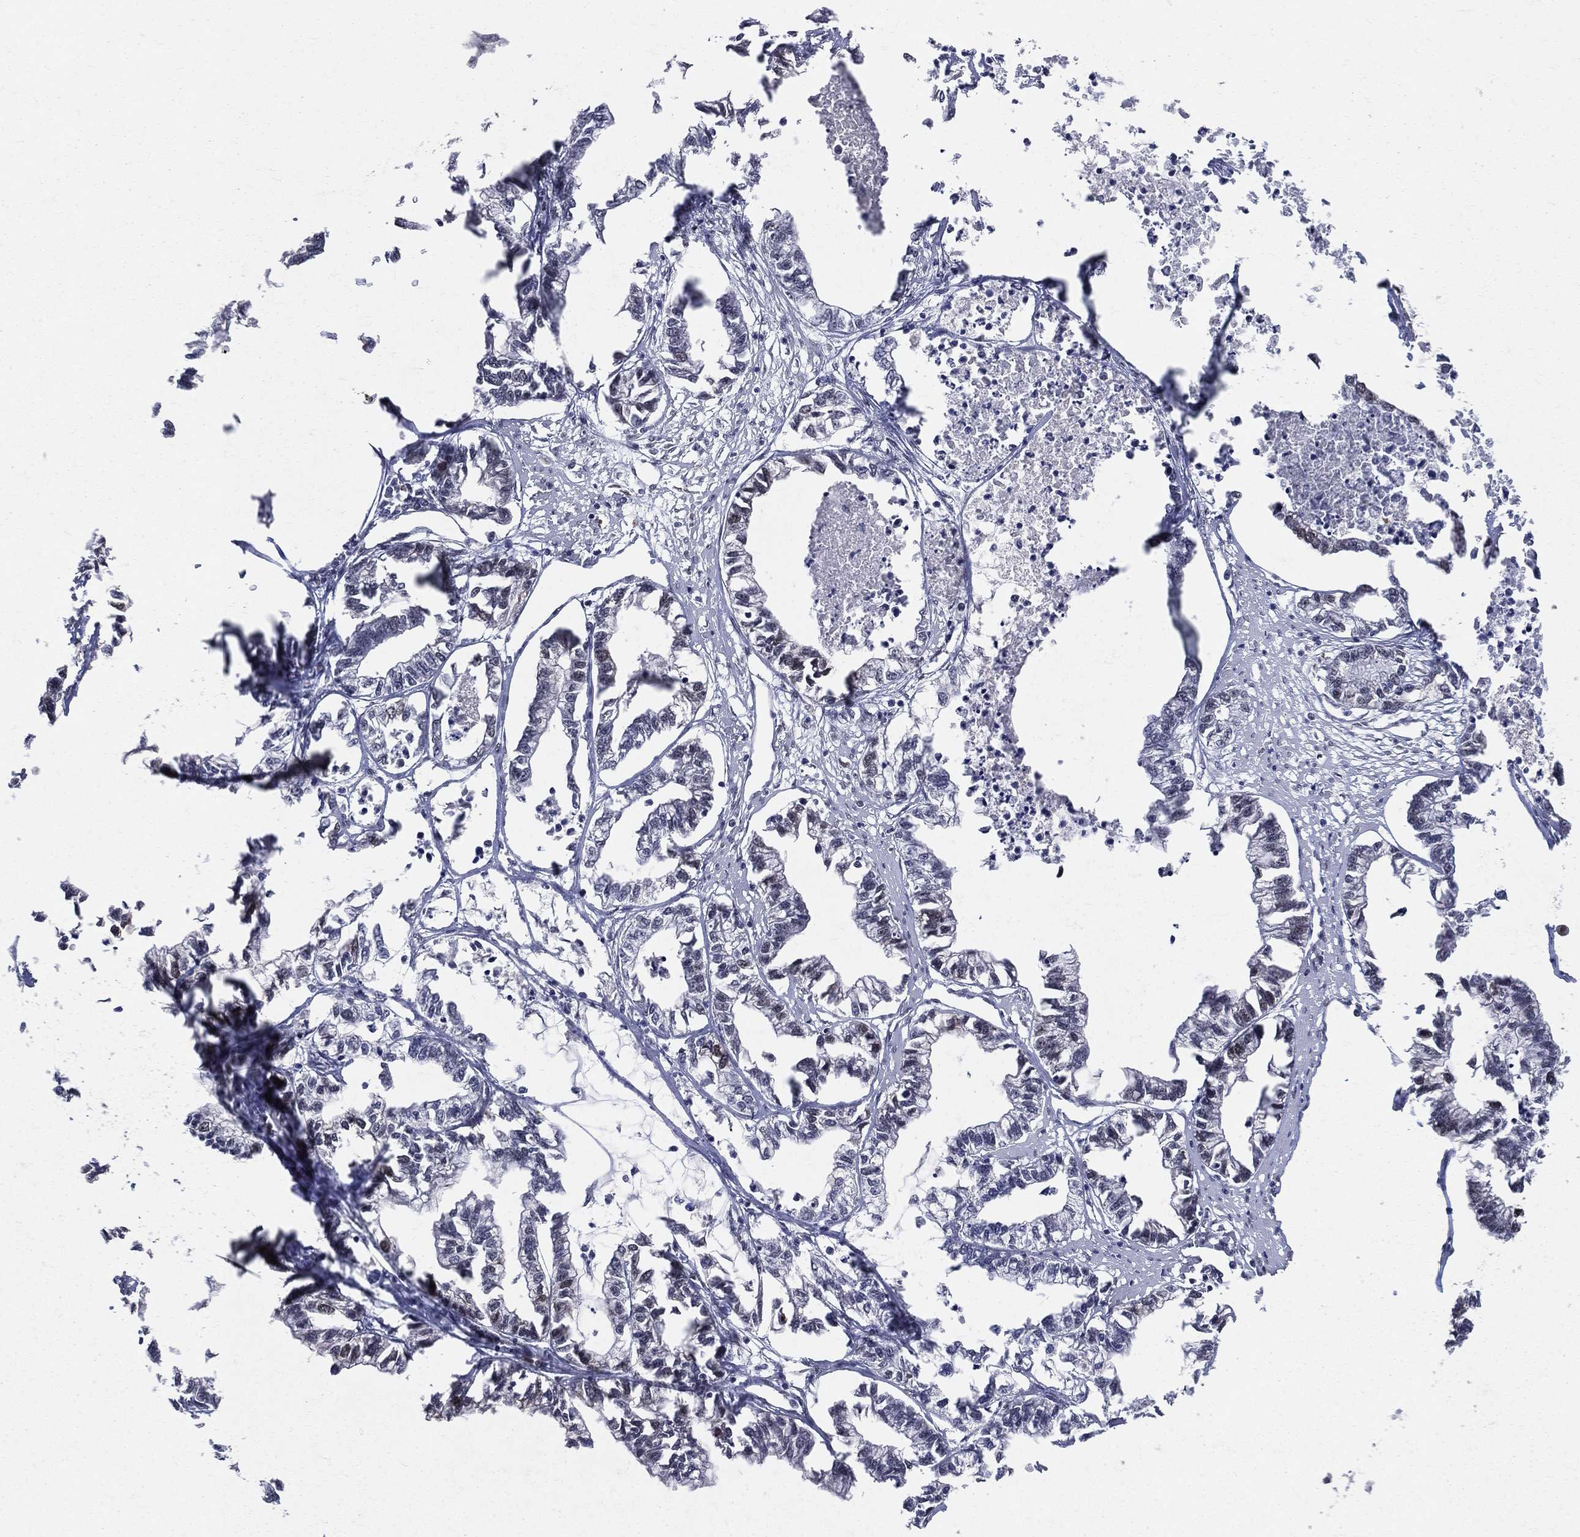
{"staining": {"intensity": "moderate", "quantity": "<25%", "location": "nuclear"}, "tissue": "stomach cancer", "cell_type": "Tumor cells", "image_type": "cancer", "snomed": [{"axis": "morphology", "description": "Adenocarcinoma, NOS"}, {"axis": "topography", "description": "Stomach"}], "caption": "Adenocarcinoma (stomach) stained with DAB (3,3'-diaminobenzidine) immunohistochemistry (IHC) demonstrates low levels of moderate nuclear expression in approximately <25% of tumor cells.", "gene": "CDK7", "patient": {"sex": "male", "age": 83}}